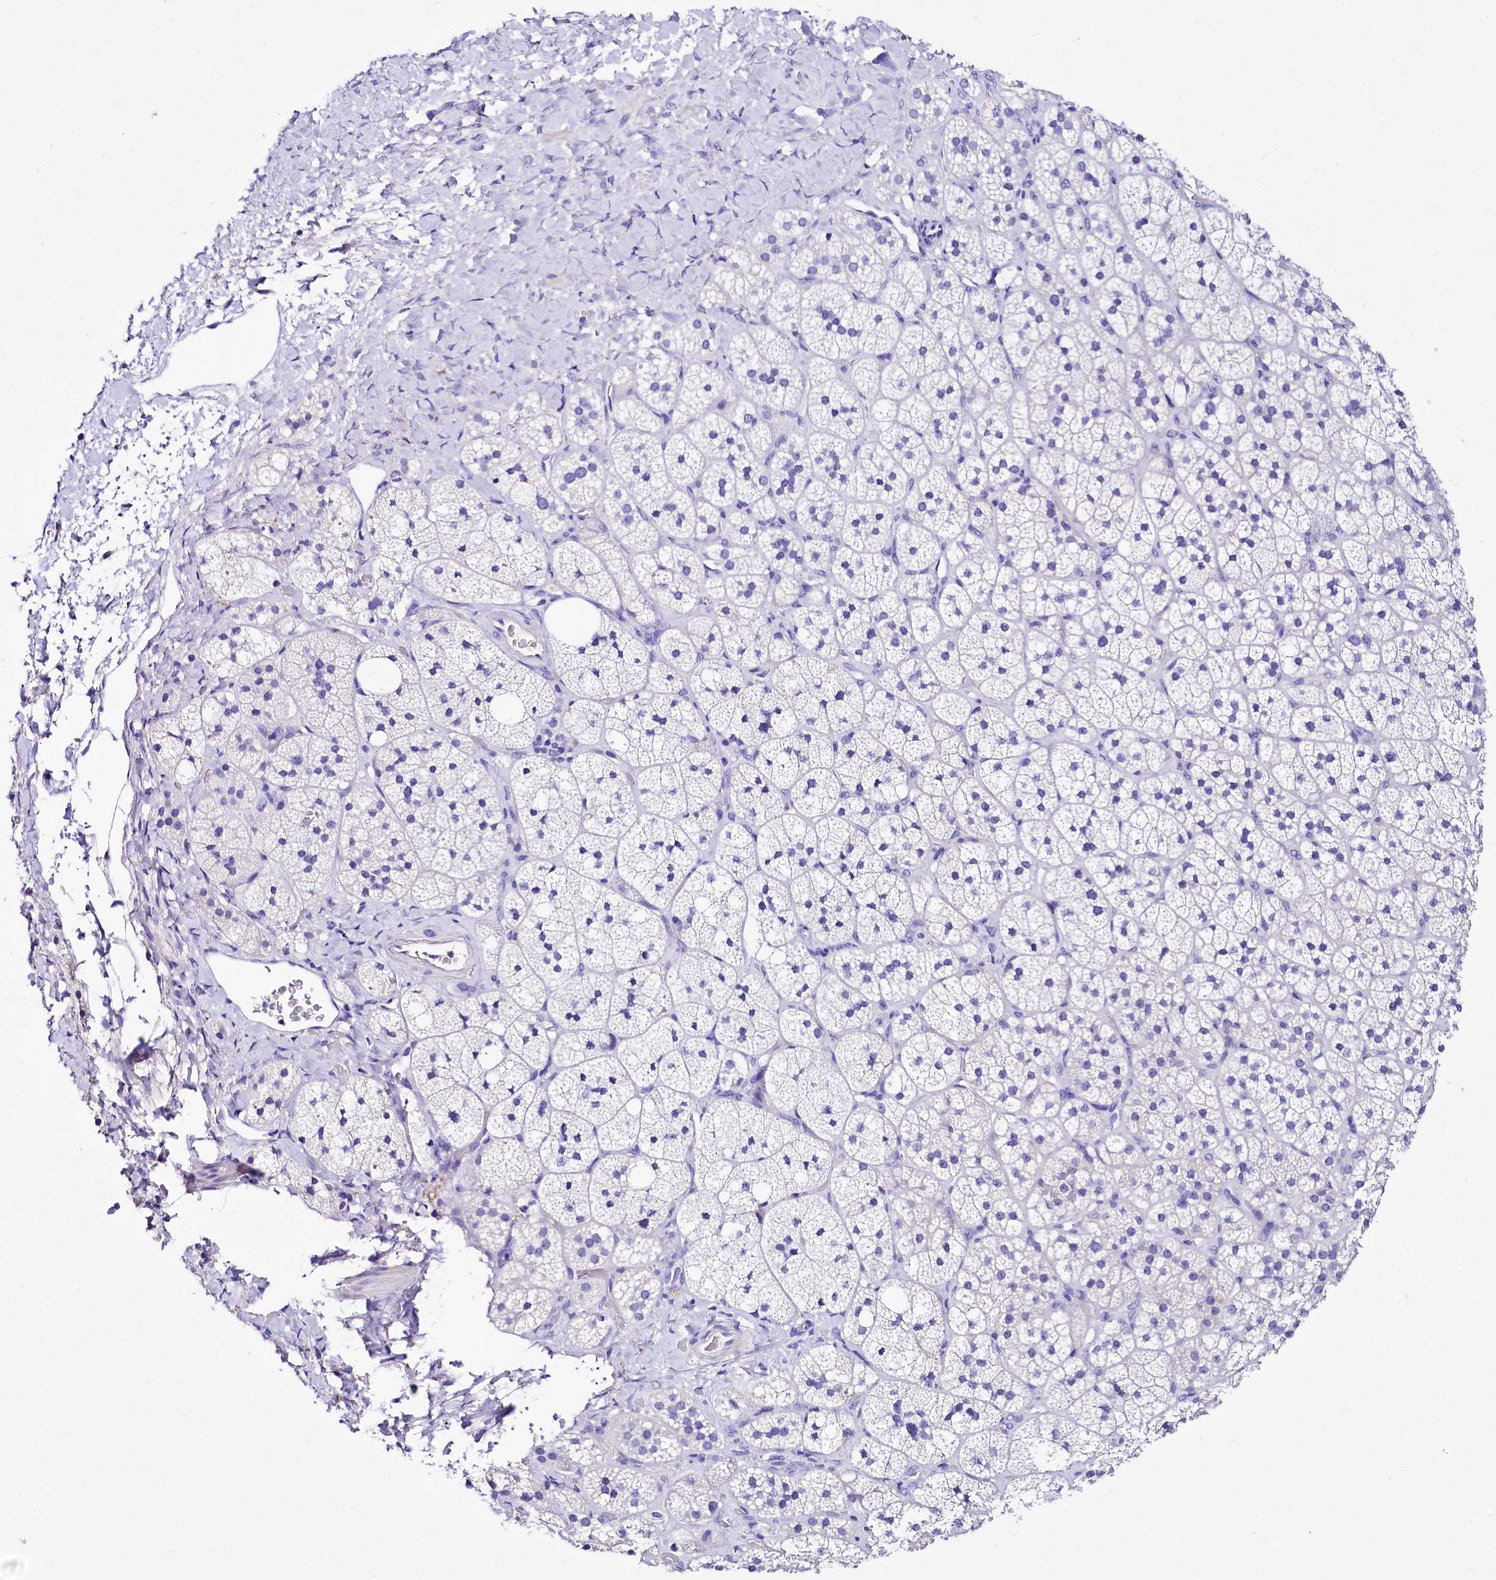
{"staining": {"intensity": "weak", "quantity": "<25%", "location": "cytoplasmic/membranous"}, "tissue": "adrenal gland", "cell_type": "Glandular cells", "image_type": "normal", "snomed": [{"axis": "morphology", "description": "Normal tissue, NOS"}, {"axis": "topography", "description": "Adrenal gland"}], "caption": "This is a histopathology image of immunohistochemistry staining of unremarkable adrenal gland, which shows no staining in glandular cells. Brightfield microscopy of IHC stained with DAB (brown) and hematoxylin (blue), captured at high magnification.", "gene": "A2ML1", "patient": {"sex": "male", "age": 61}}